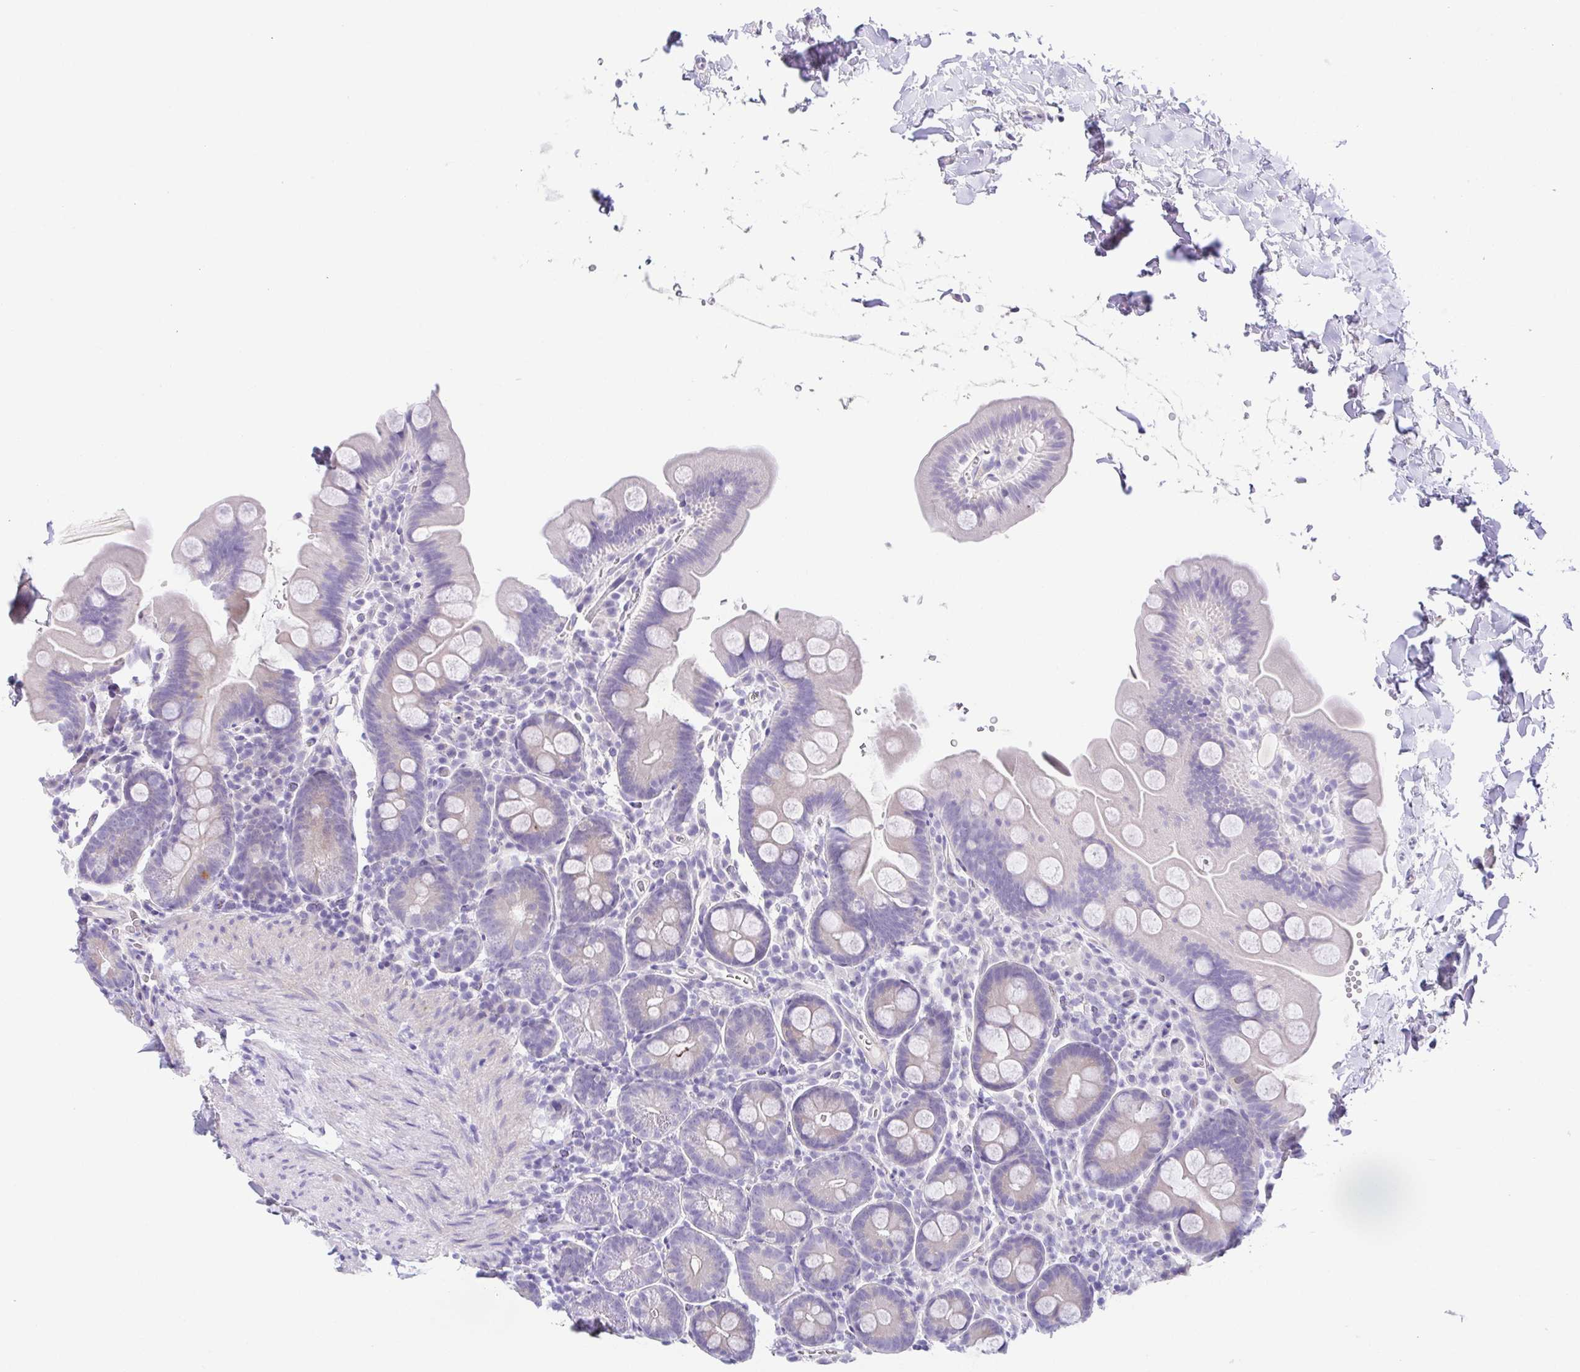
{"staining": {"intensity": "negative", "quantity": "none", "location": "none"}, "tissue": "small intestine", "cell_type": "Glandular cells", "image_type": "normal", "snomed": [{"axis": "morphology", "description": "Normal tissue, NOS"}, {"axis": "topography", "description": "Small intestine"}], "caption": "Immunohistochemical staining of unremarkable small intestine exhibits no significant expression in glandular cells.", "gene": "HAPLN2", "patient": {"sex": "female", "age": 68}}